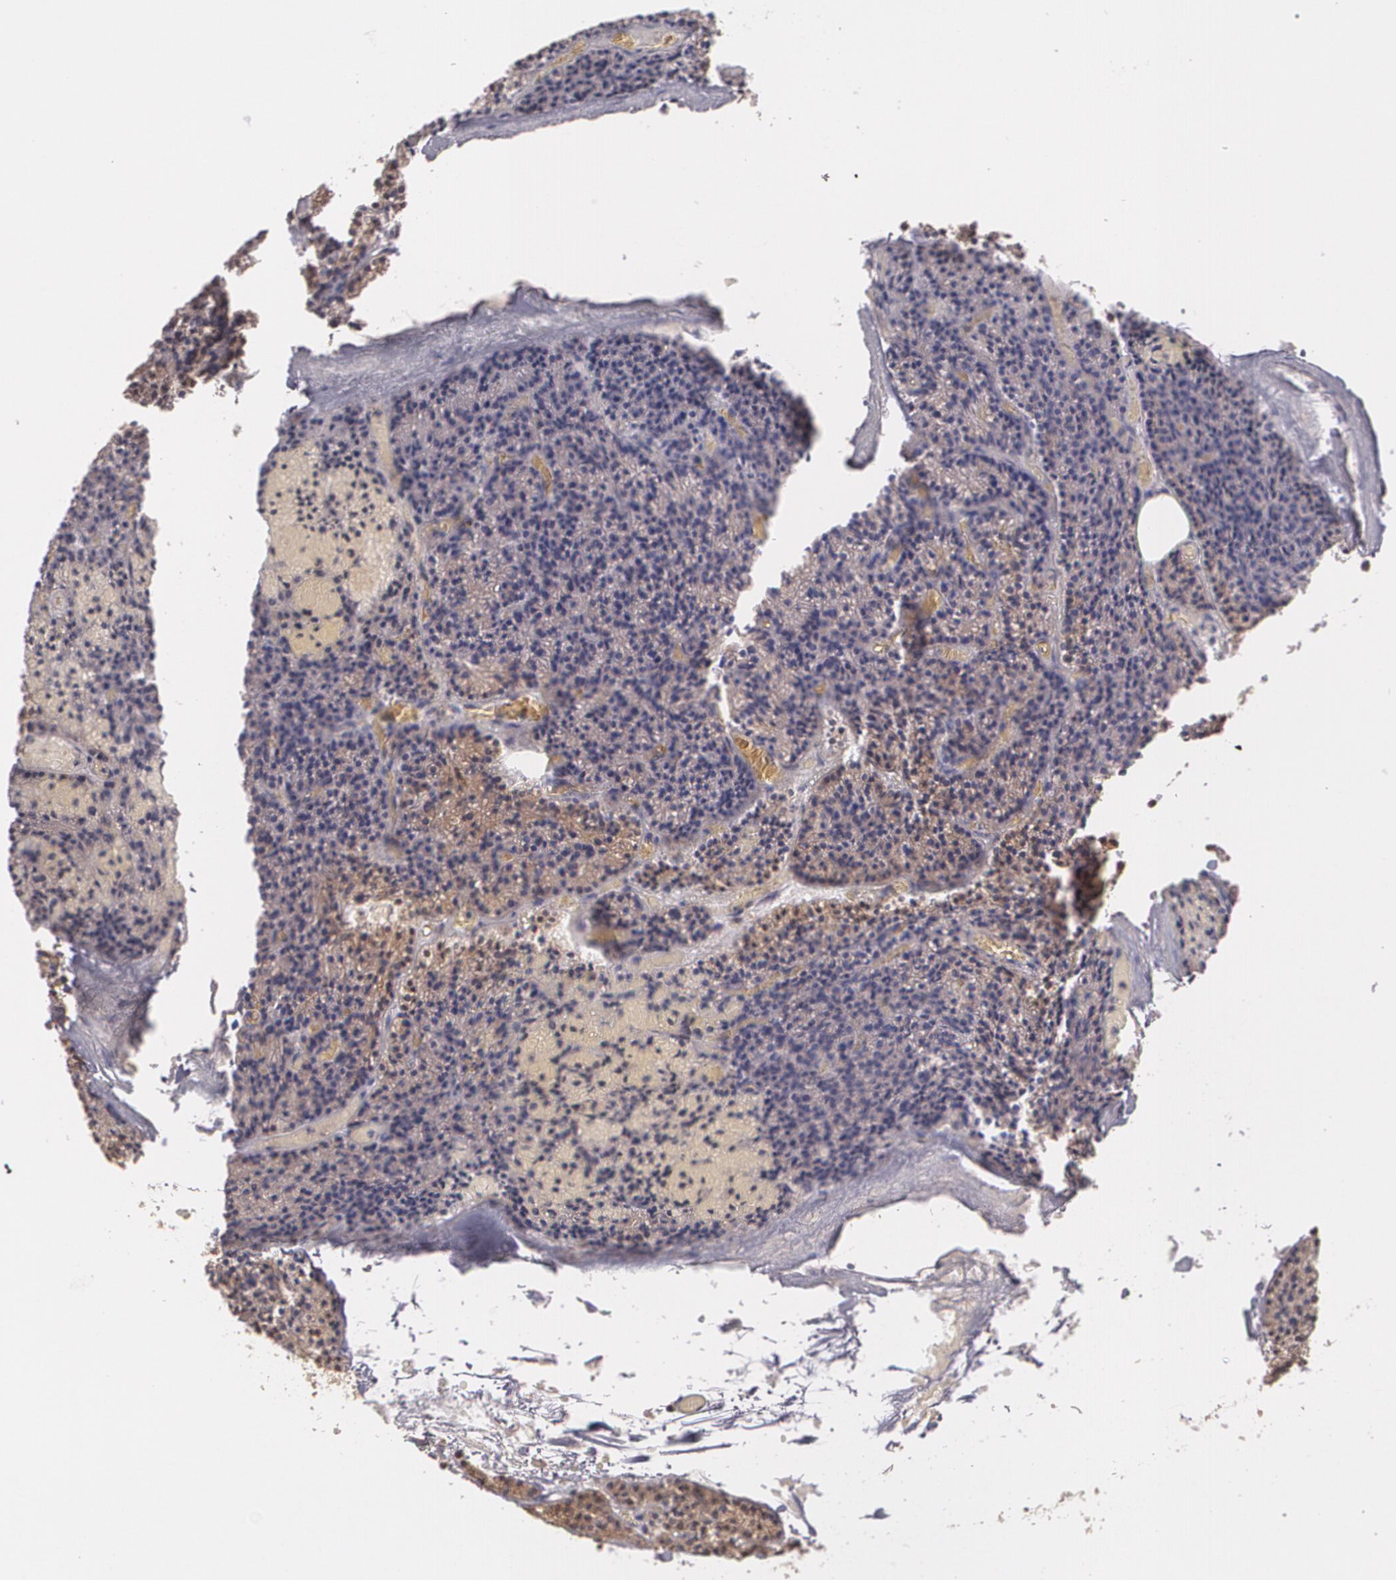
{"staining": {"intensity": "moderate", "quantity": ">75%", "location": "cytoplasmic/membranous,nuclear"}, "tissue": "parathyroid gland", "cell_type": "Glandular cells", "image_type": "normal", "snomed": [{"axis": "morphology", "description": "Normal tissue, NOS"}, {"axis": "topography", "description": "Parathyroid gland"}], "caption": "Protein expression analysis of unremarkable human parathyroid gland reveals moderate cytoplasmic/membranous,nuclear staining in about >75% of glandular cells. (Brightfield microscopy of DAB IHC at high magnification).", "gene": "CUL2", "patient": {"sex": "male", "age": 57}}